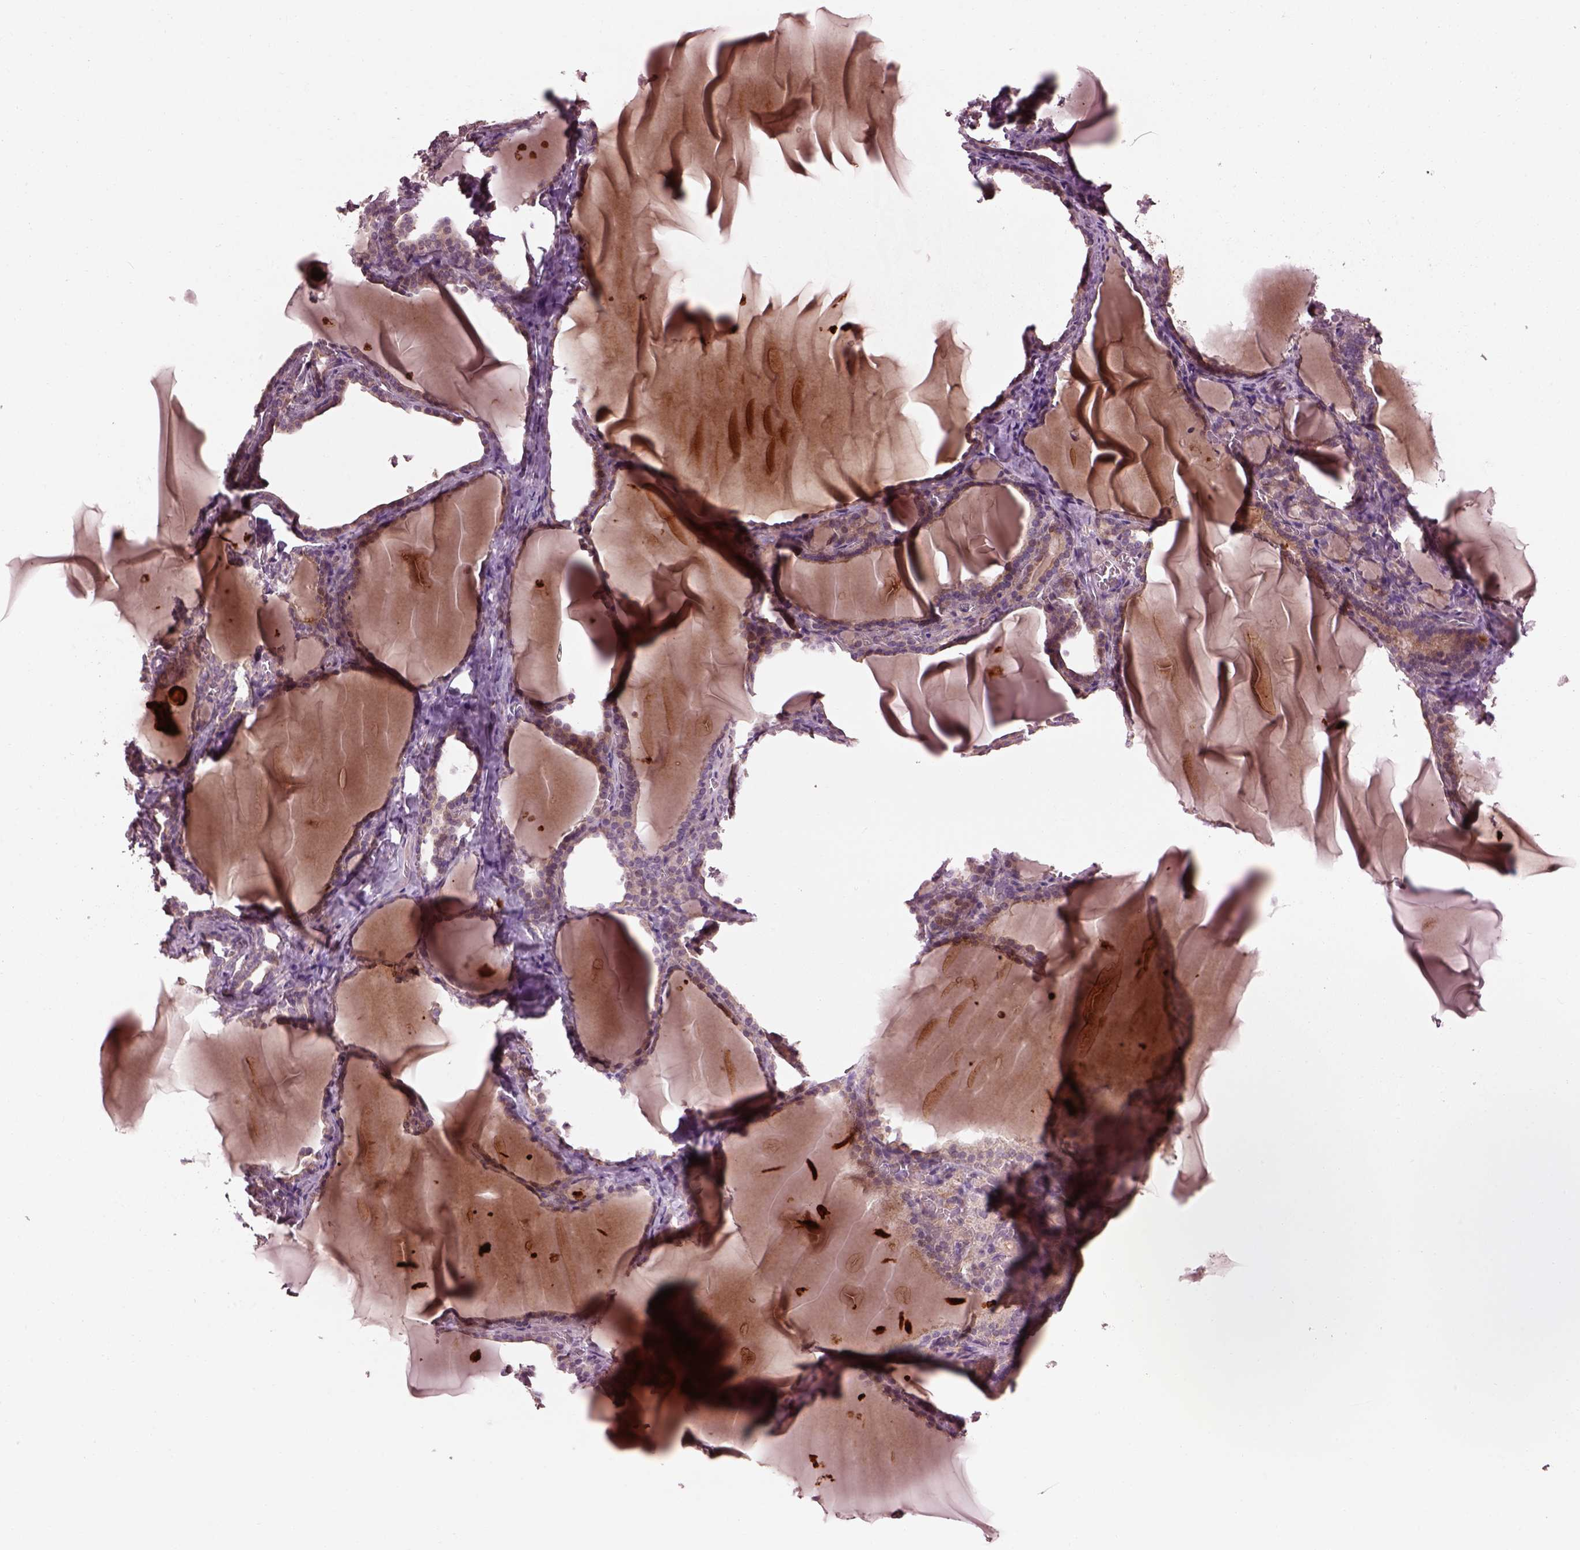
{"staining": {"intensity": "negative", "quantity": "none", "location": "none"}, "tissue": "thyroid gland", "cell_type": "Glandular cells", "image_type": "normal", "snomed": [{"axis": "morphology", "description": "Normal tissue, NOS"}, {"axis": "morphology", "description": "Hyperplasia, NOS"}, {"axis": "topography", "description": "Thyroid gland"}], "caption": "Immunohistochemistry photomicrograph of normal thyroid gland stained for a protein (brown), which reveals no positivity in glandular cells.", "gene": "EFEMP1", "patient": {"sex": "female", "age": 27}}